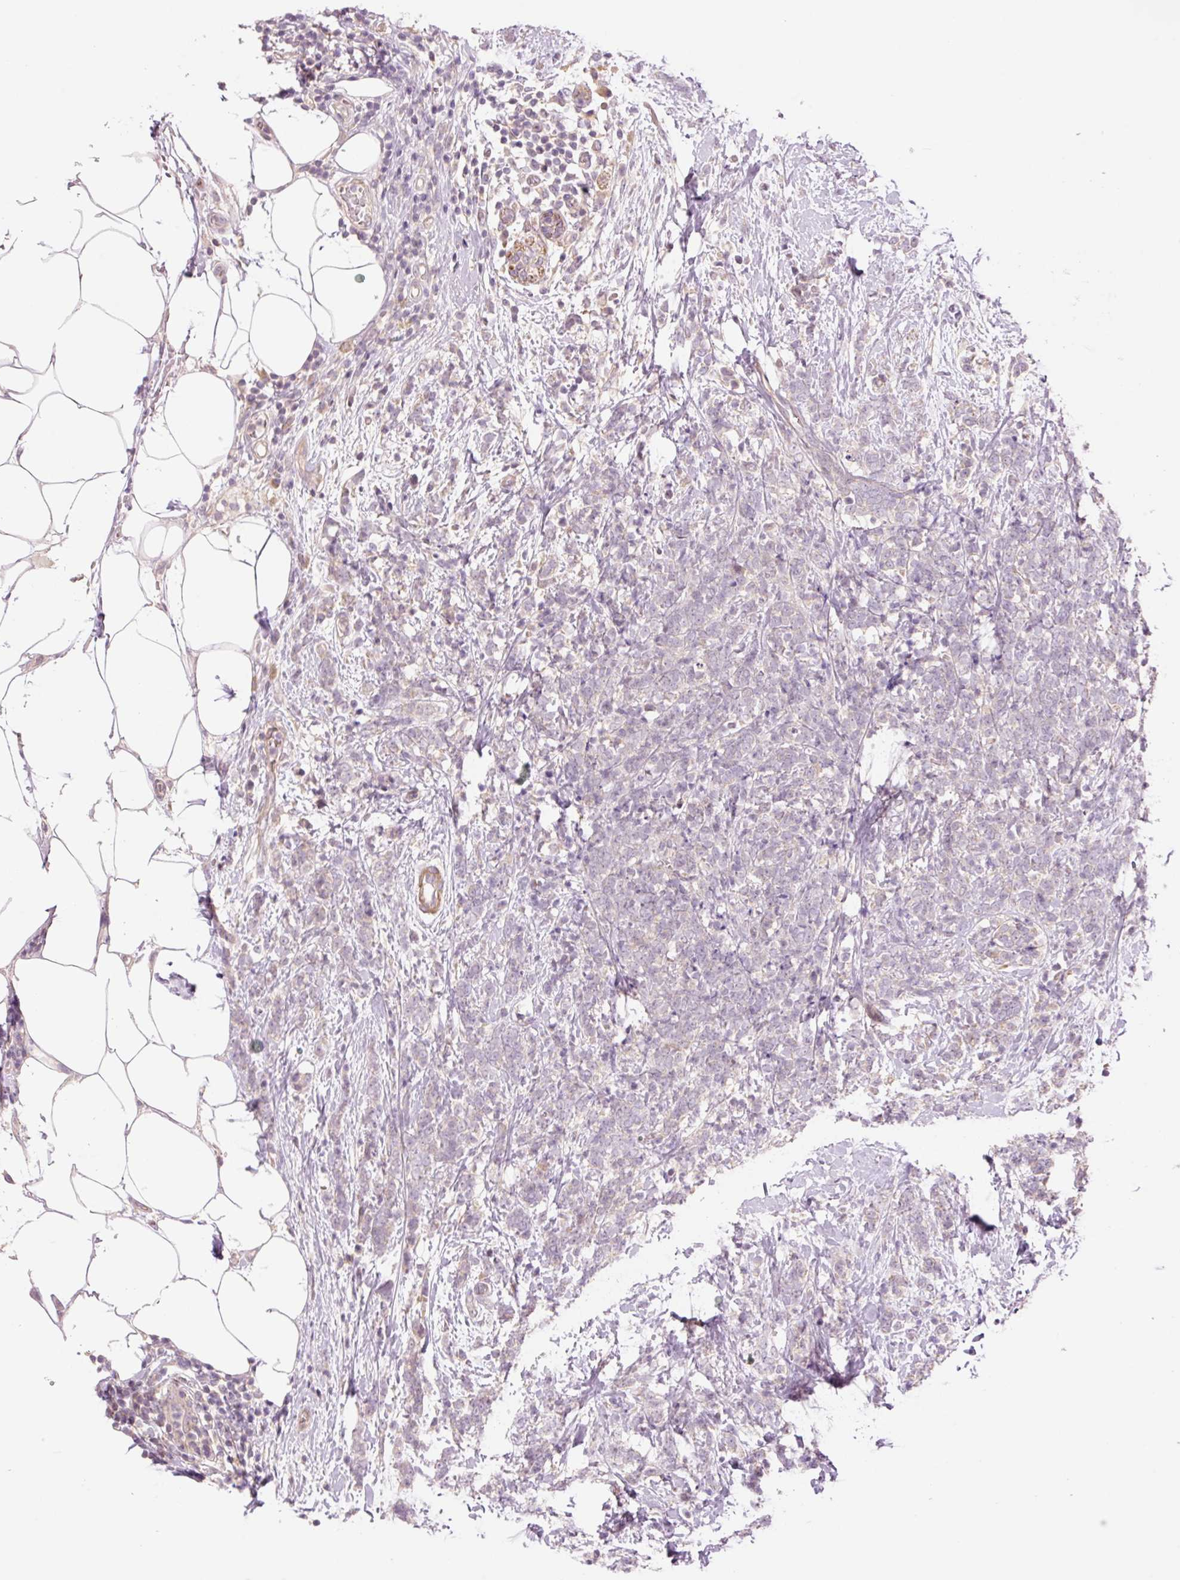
{"staining": {"intensity": "negative", "quantity": "none", "location": "none"}, "tissue": "breast cancer", "cell_type": "Tumor cells", "image_type": "cancer", "snomed": [{"axis": "morphology", "description": "Lobular carcinoma"}, {"axis": "topography", "description": "Breast"}], "caption": "An IHC photomicrograph of breast cancer is shown. There is no staining in tumor cells of breast cancer.", "gene": "SLC29A3", "patient": {"sex": "female", "age": 58}}